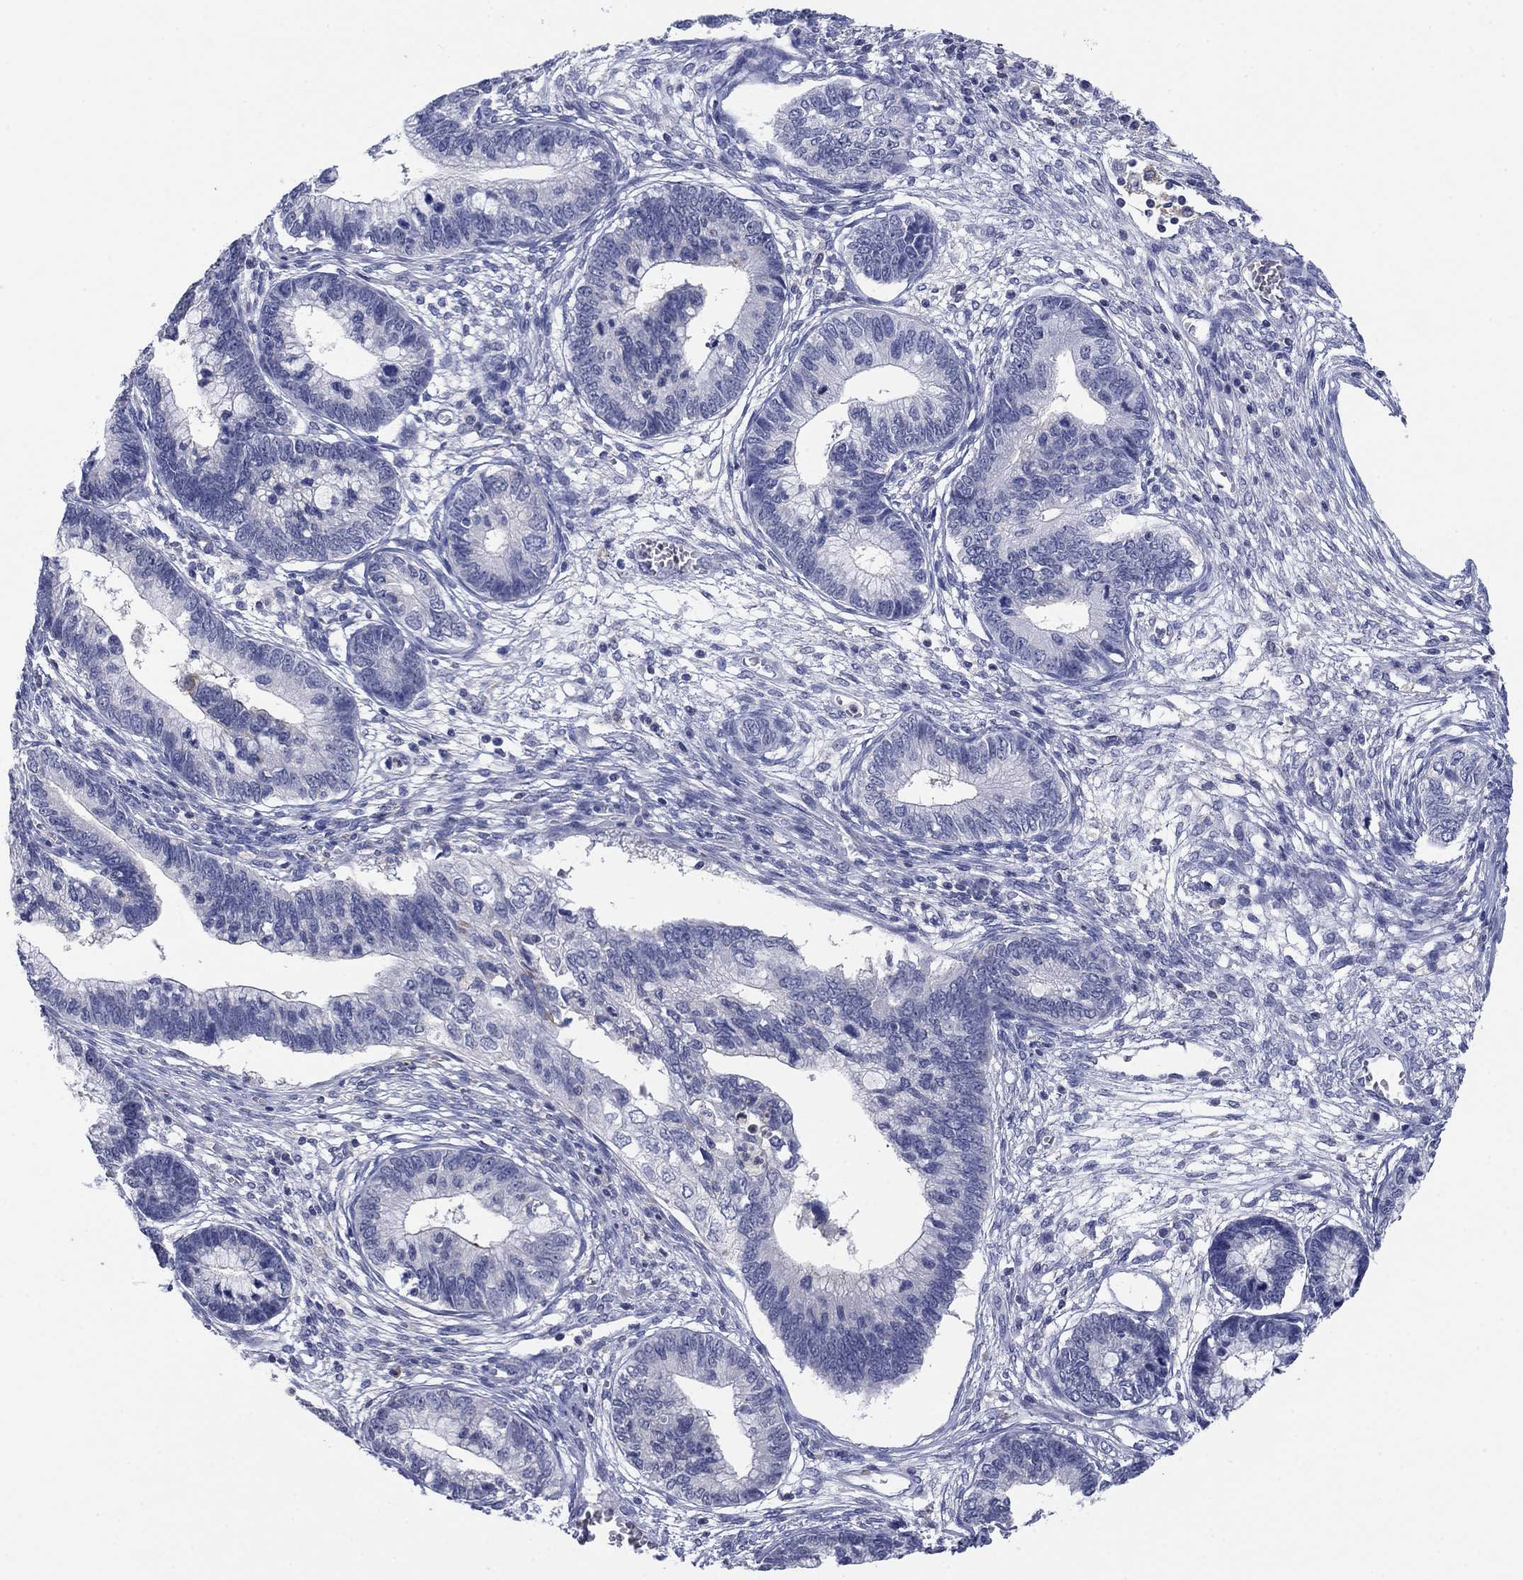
{"staining": {"intensity": "moderate", "quantity": "<25%", "location": "cytoplasmic/membranous"}, "tissue": "cervical cancer", "cell_type": "Tumor cells", "image_type": "cancer", "snomed": [{"axis": "morphology", "description": "Adenocarcinoma, NOS"}, {"axis": "topography", "description": "Cervix"}], "caption": "An immunohistochemistry (IHC) micrograph of tumor tissue is shown. Protein staining in brown shows moderate cytoplasmic/membranous positivity in cervical cancer within tumor cells. The staining was performed using DAB (3,3'-diaminobenzidine), with brown indicating positive protein expression. Nuclei are stained blue with hematoxylin.", "gene": "FER1L6", "patient": {"sex": "female", "age": 44}}